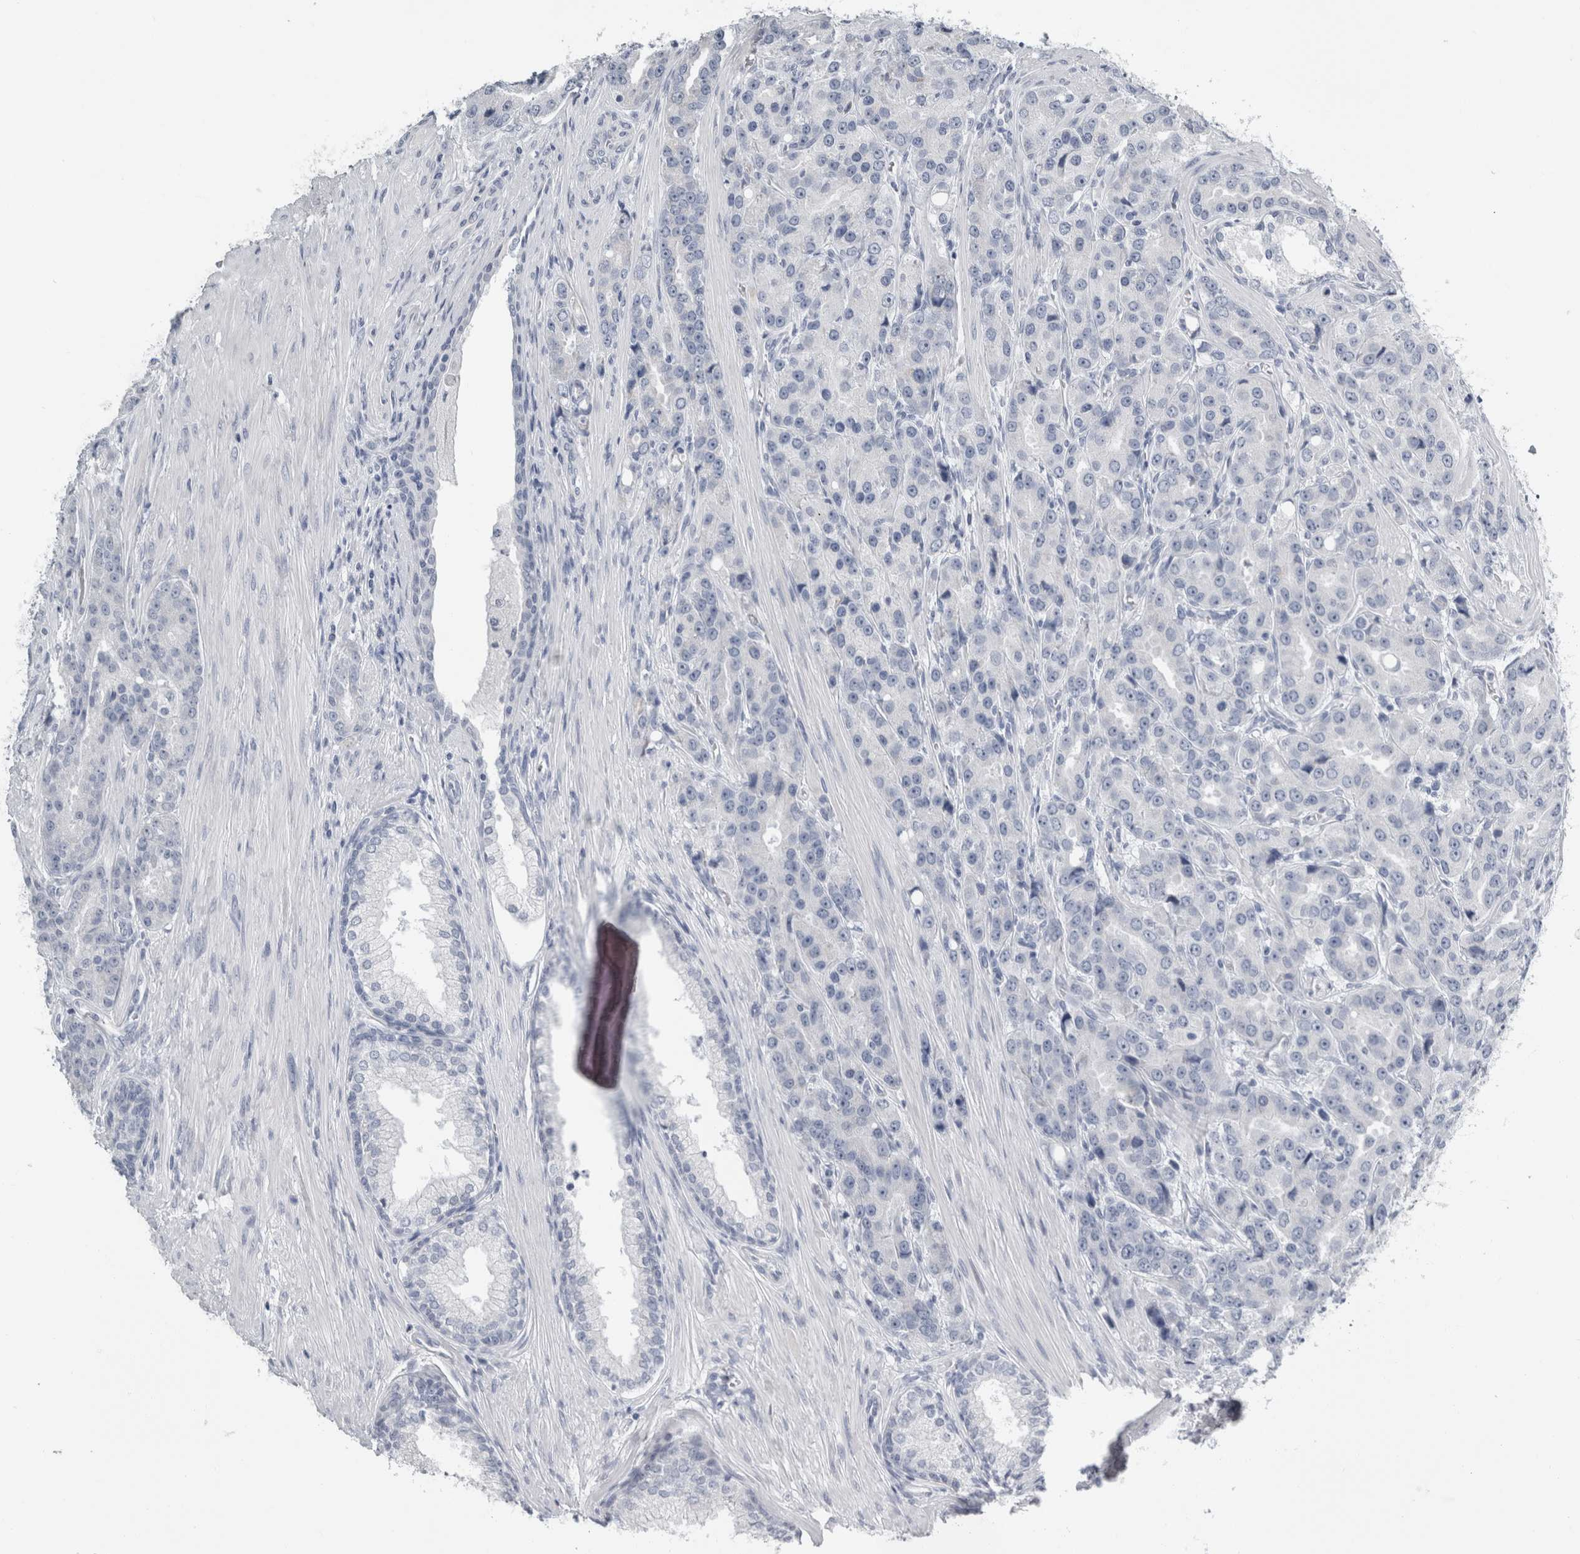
{"staining": {"intensity": "negative", "quantity": "none", "location": "none"}, "tissue": "prostate cancer", "cell_type": "Tumor cells", "image_type": "cancer", "snomed": [{"axis": "morphology", "description": "Adenocarcinoma, High grade"}, {"axis": "topography", "description": "Prostate"}], "caption": "IHC photomicrograph of high-grade adenocarcinoma (prostate) stained for a protein (brown), which reveals no expression in tumor cells.", "gene": "FXYD7", "patient": {"sex": "male", "age": 60}}